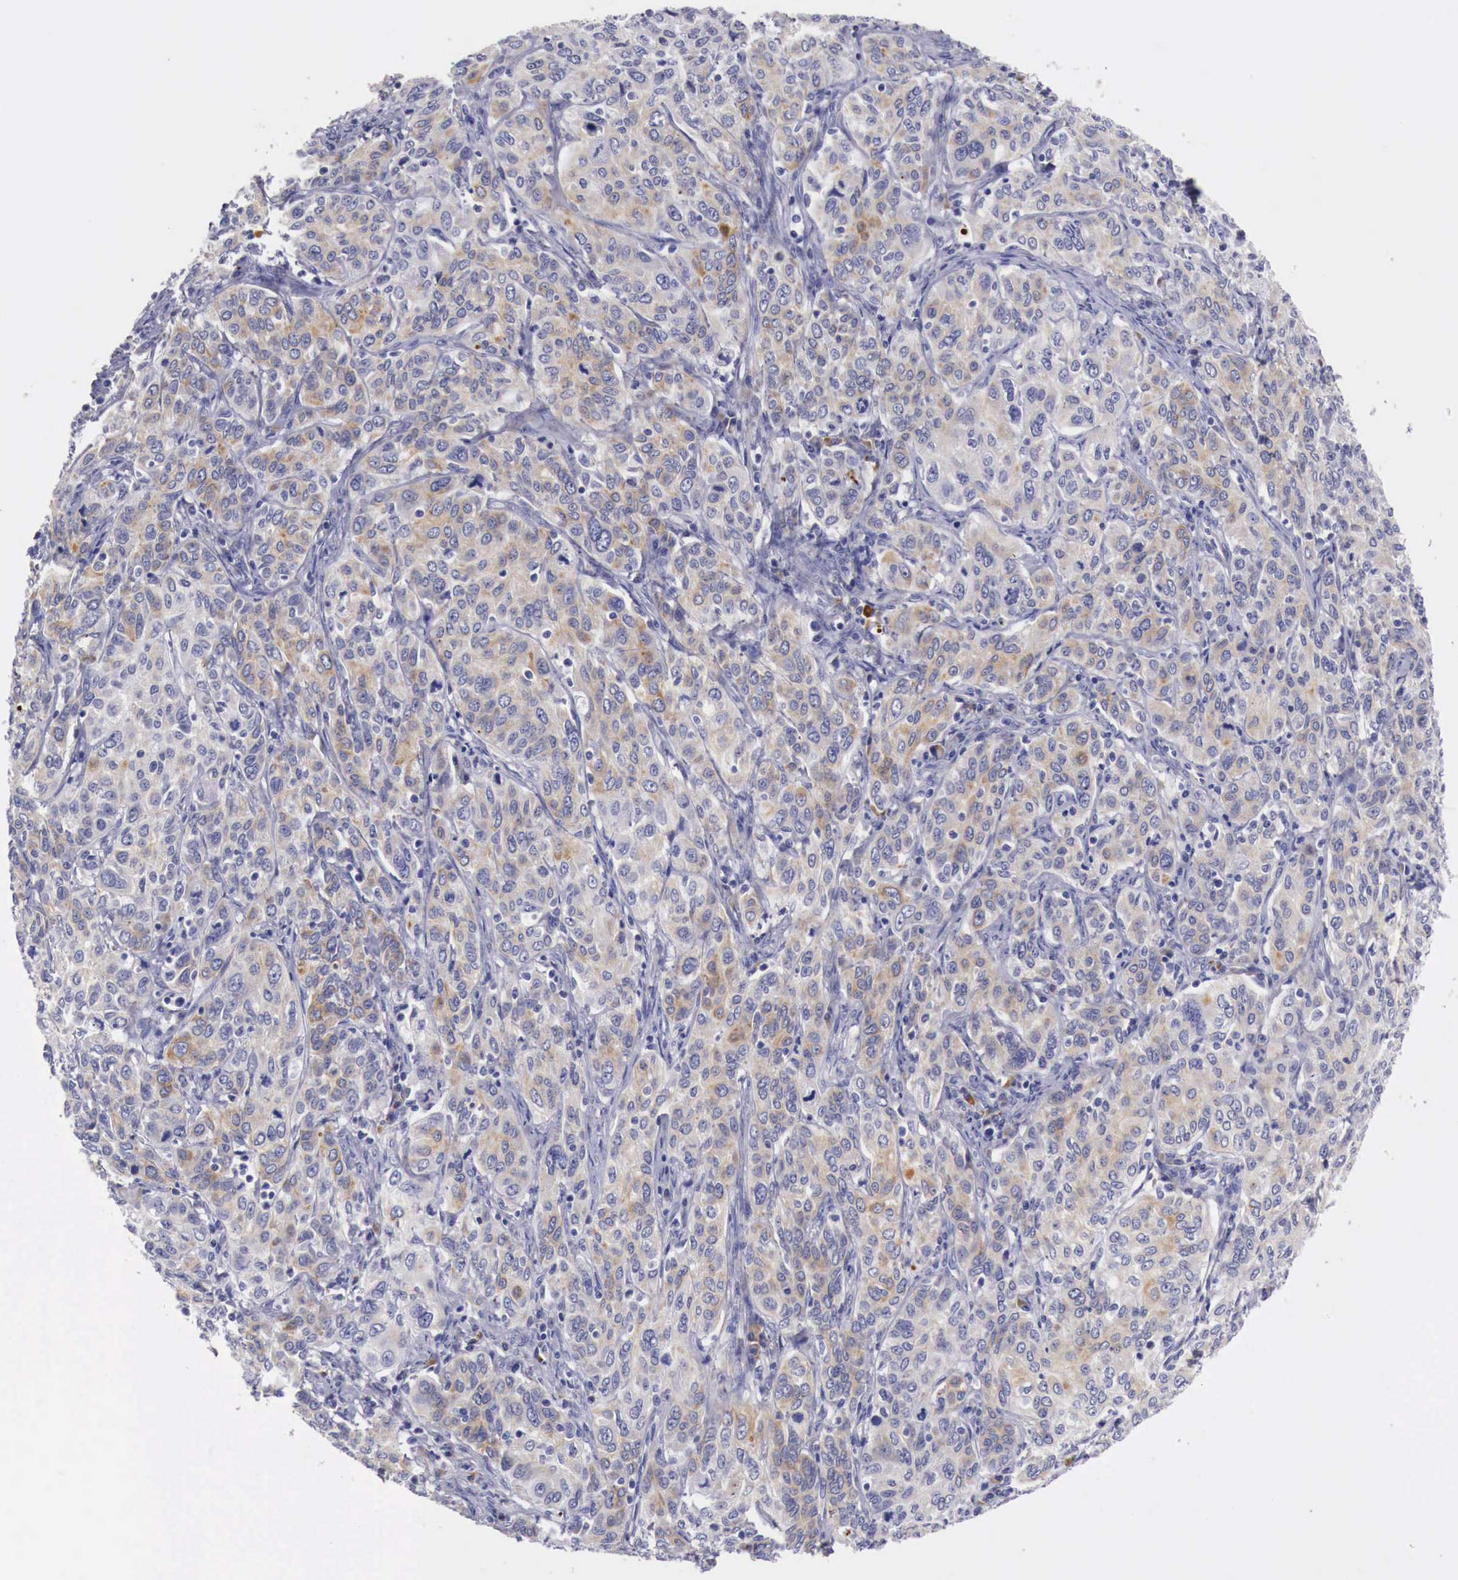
{"staining": {"intensity": "weak", "quantity": ">75%", "location": "cytoplasmic/membranous"}, "tissue": "cervical cancer", "cell_type": "Tumor cells", "image_type": "cancer", "snomed": [{"axis": "morphology", "description": "Squamous cell carcinoma, NOS"}, {"axis": "topography", "description": "Cervix"}], "caption": "Immunohistochemistry (IHC) histopathology image of cervical squamous cell carcinoma stained for a protein (brown), which displays low levels of weak cytoplasmic/membranous staining in approximately >75% of tumor cells.", "gene": "NREP", "patient": {"sex": "female", "age": 38}}